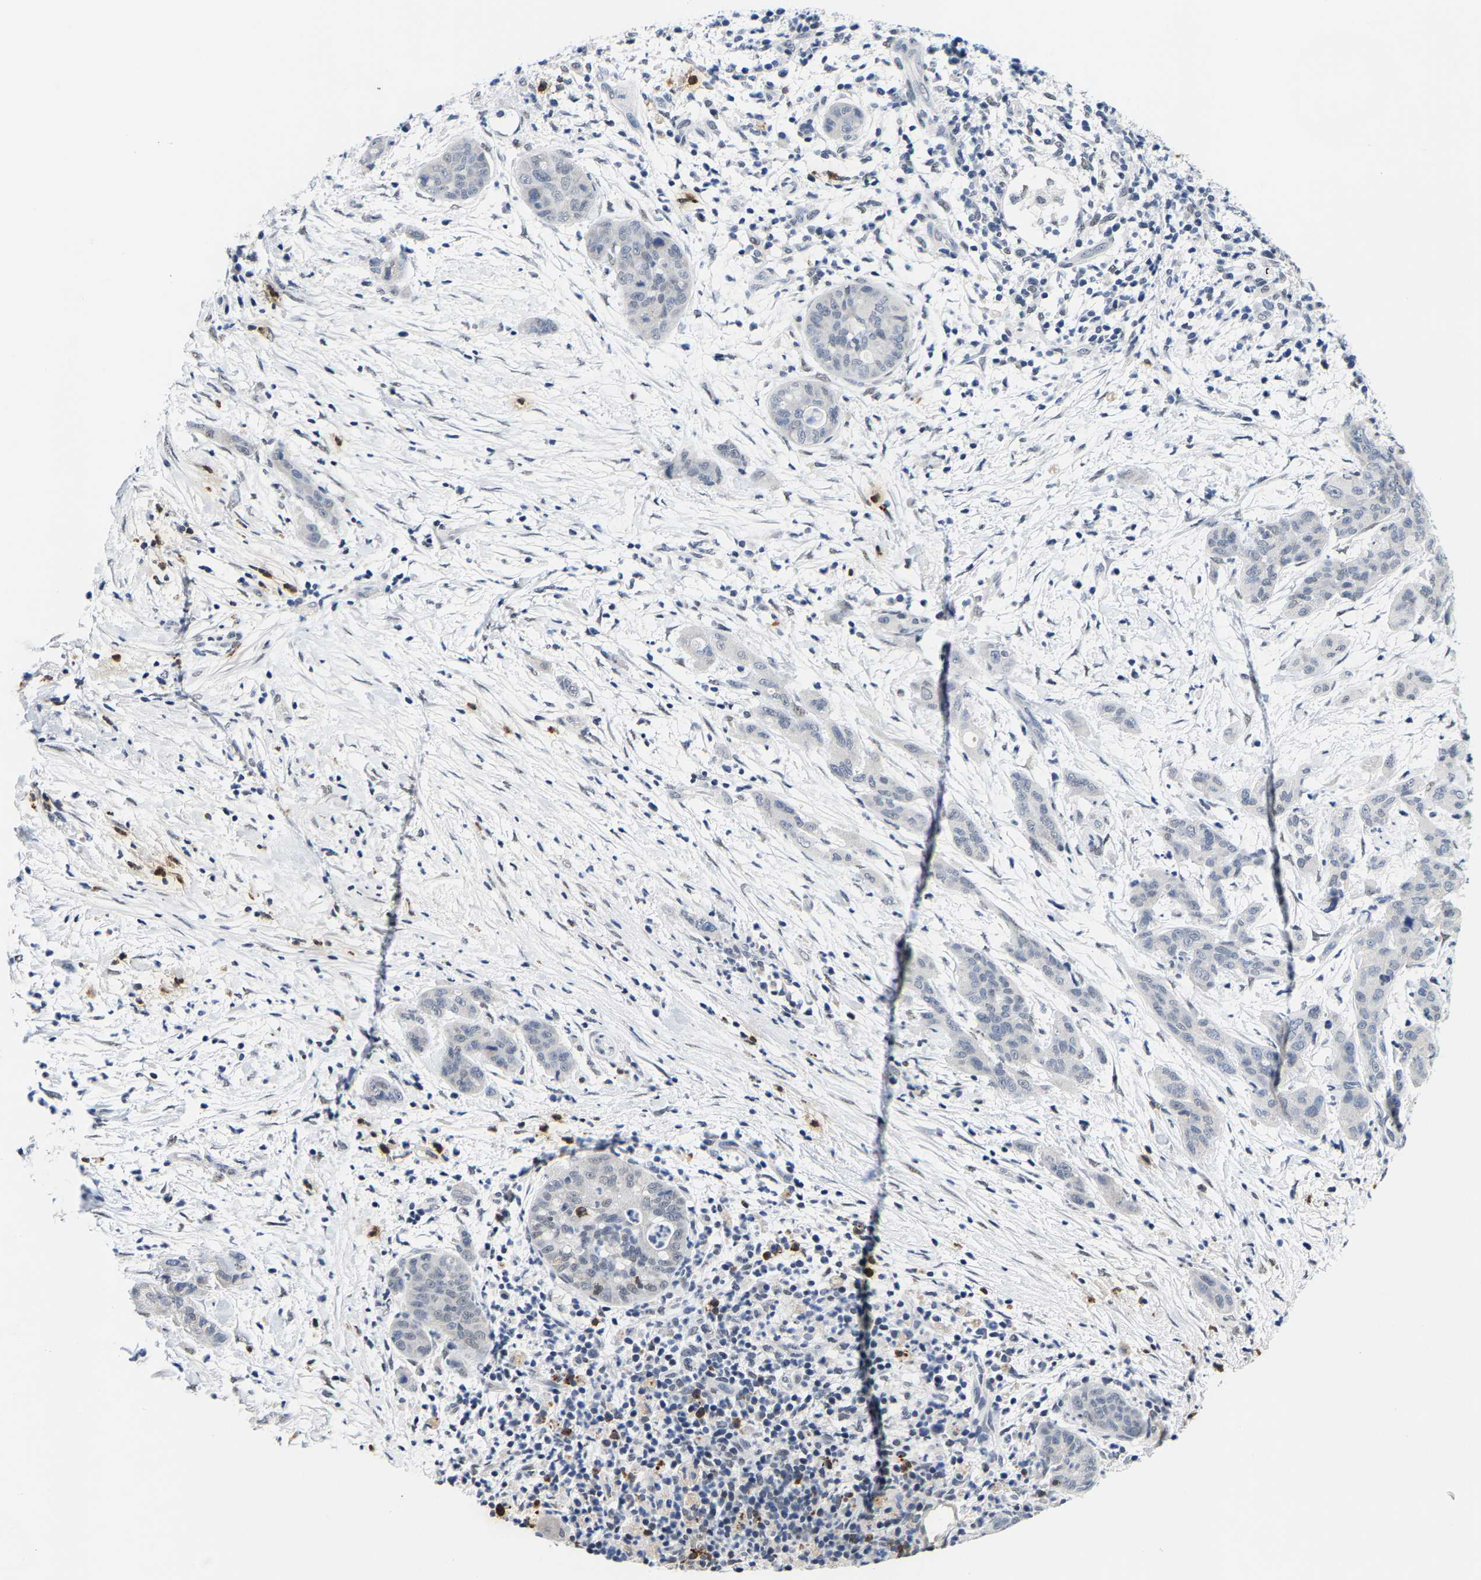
{"staining": {"intensity": "negative", "quantity": "none", "location": "none"}, "tissue": "pancreatic cancer", "cell_type": "Tumor cells", "image_type": "cancer", "snomed": [{"axis": "morphology", "description": "Adenocarcinoma, NOS"}, {"axis": "topography", "description": "Pancreas"}], "caption": "Adenocarcinoma (pancreatic) stained for a protein using immunohistochemistry shows no staining tumor cells.", "gene": "SETD1B", "patient": {"sex": "female", "age": 78}}